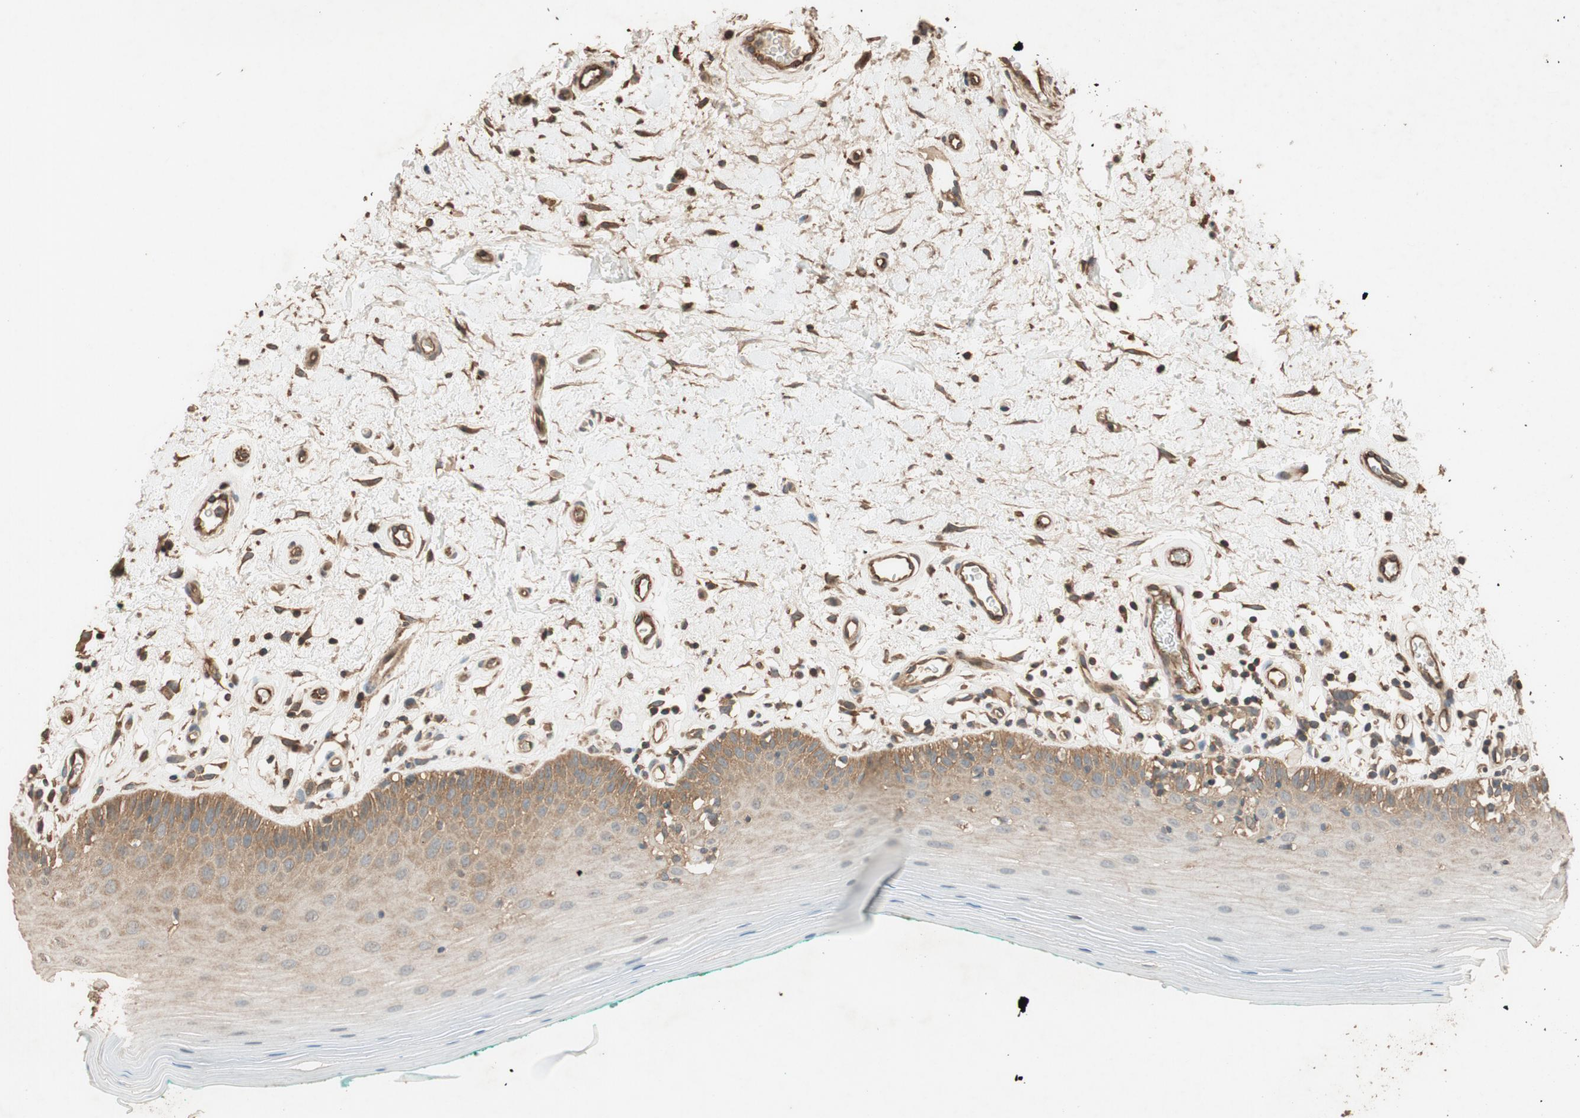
{"staining": {"intensity": "moderate", "quantity": "25%-75%", "location": "cytoplasmic/membranous"}, "tissue": "oral mucosa", "cell_type": "Squamous epithelial cells", "image_type": "normal", "snomed": [{"axis": "morphology", "description": "Normal tissue, NOS"}, {"axis": "topography", "description": "Skeletal muscle"}, {"axis": "topography", "description": "Oral tissue"}], "caption": "Immunohistochemistry photomicrograph of benign oral mucosa: oral mucosa stained using immunohistochemistry (IHC) exhibits medium levels of moderate protein expression localized specifically in the cytoplasmic/membranous of squamous epithelial cells, appearing as a cytoplasmic/membranous brown color.", "gene": "MST1R", "patient": {"sex": "male", "age": 58}}